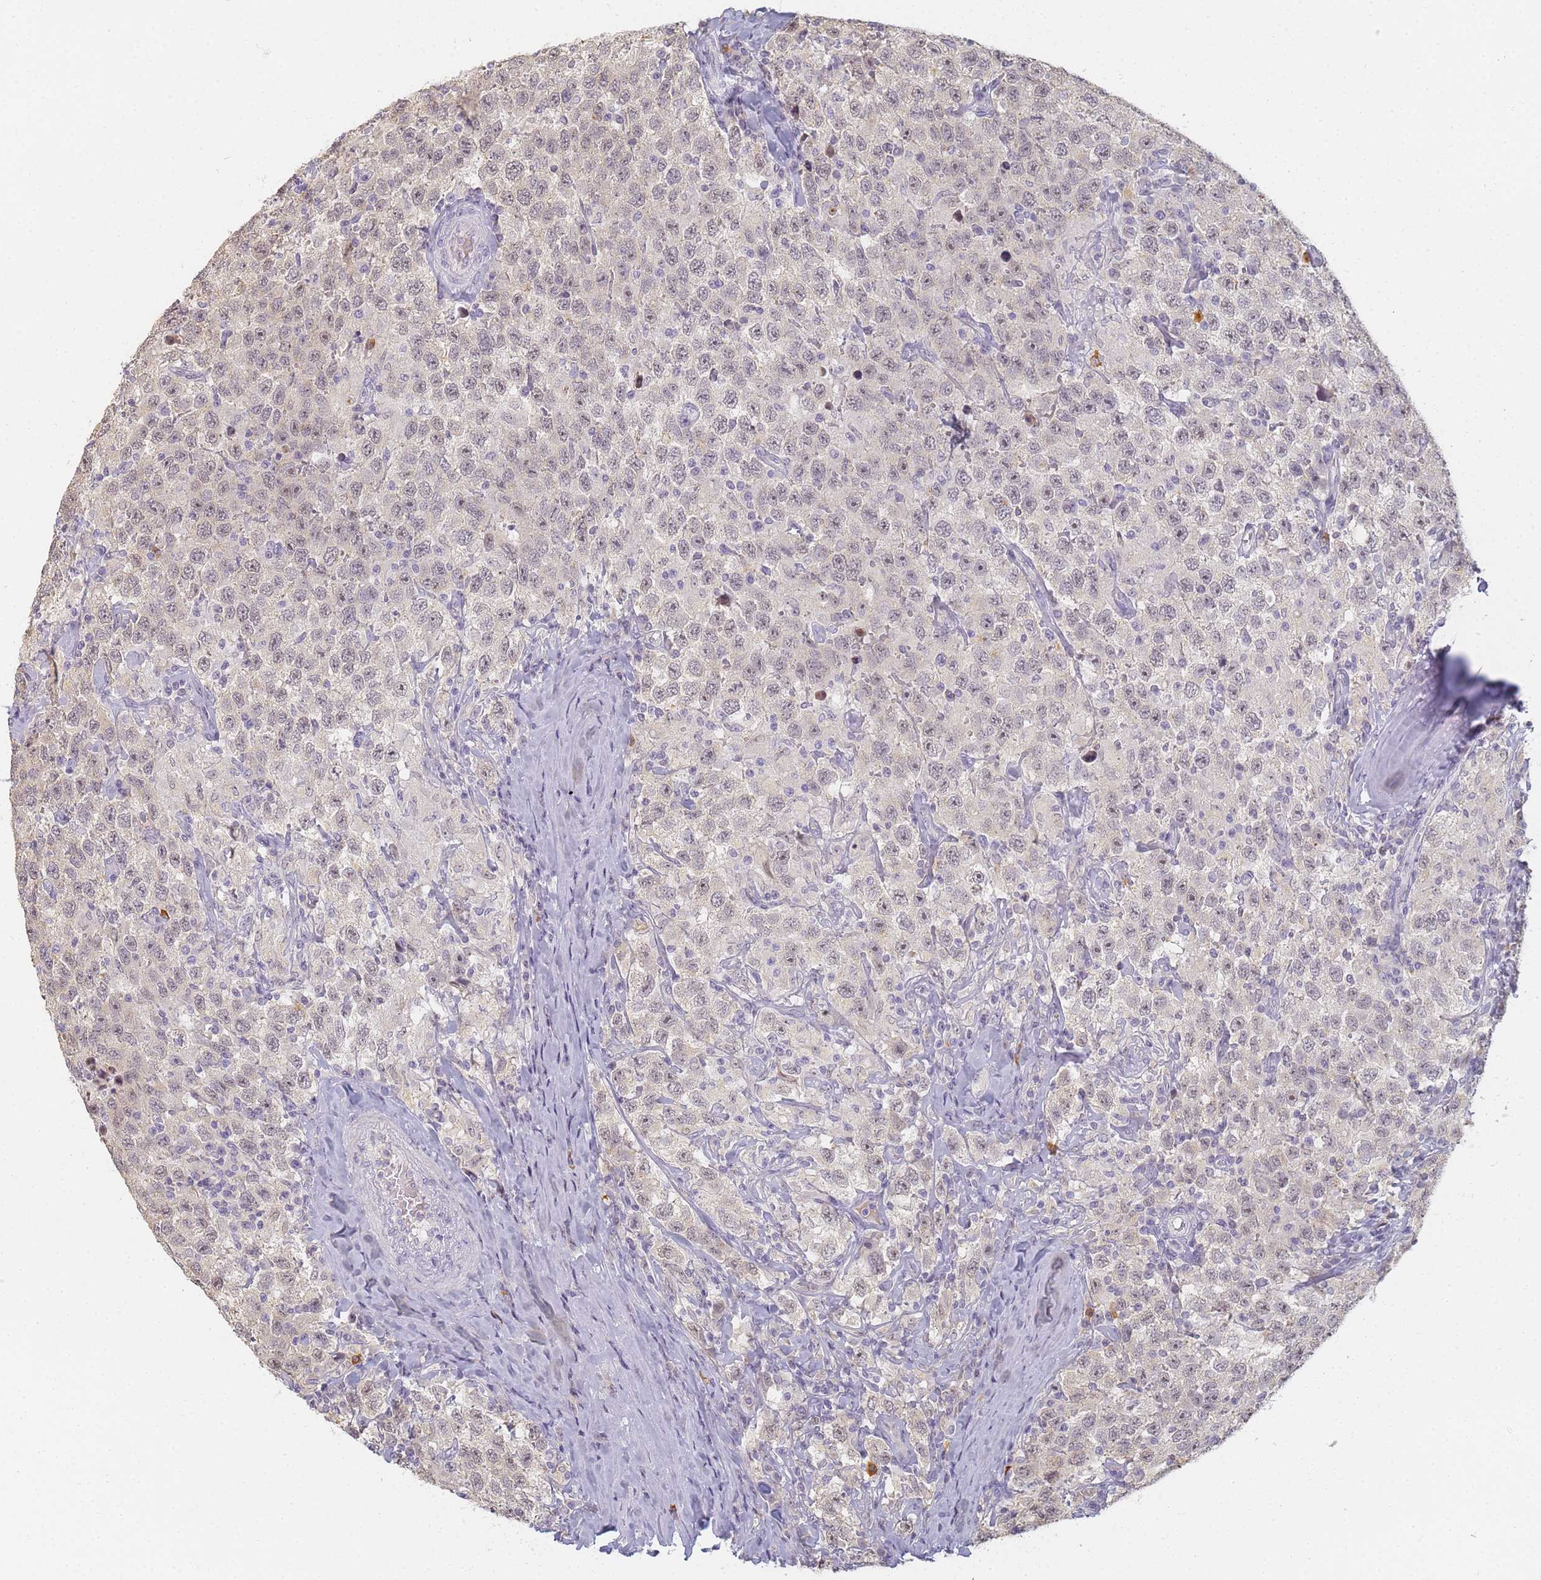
{"staining": {"intensity": "weak", "quantity": "<25%", "location": "nuclear"}, "tissue": "testis cancer", "cell_type": "Tumor cells", "image_type": "cancer", "snomed": [{"axis": "morphology", "description": "Seminoma, NOS"}, {"axis": "topography", "description": "Testis"}], "caption": "The immunohistochemistry image has no significant staining in tumor cells of testis cancer (seminoma) tissue. (Stains: DAB (3,3'-diaminobenzidine) immunohistochemistry (IHC) with hematoxylin counter stain, Microscopy: brightfield microscopy at high magnification).", "gene": "SLC38A9", "patient": {"sex": "male", "age": 41}}